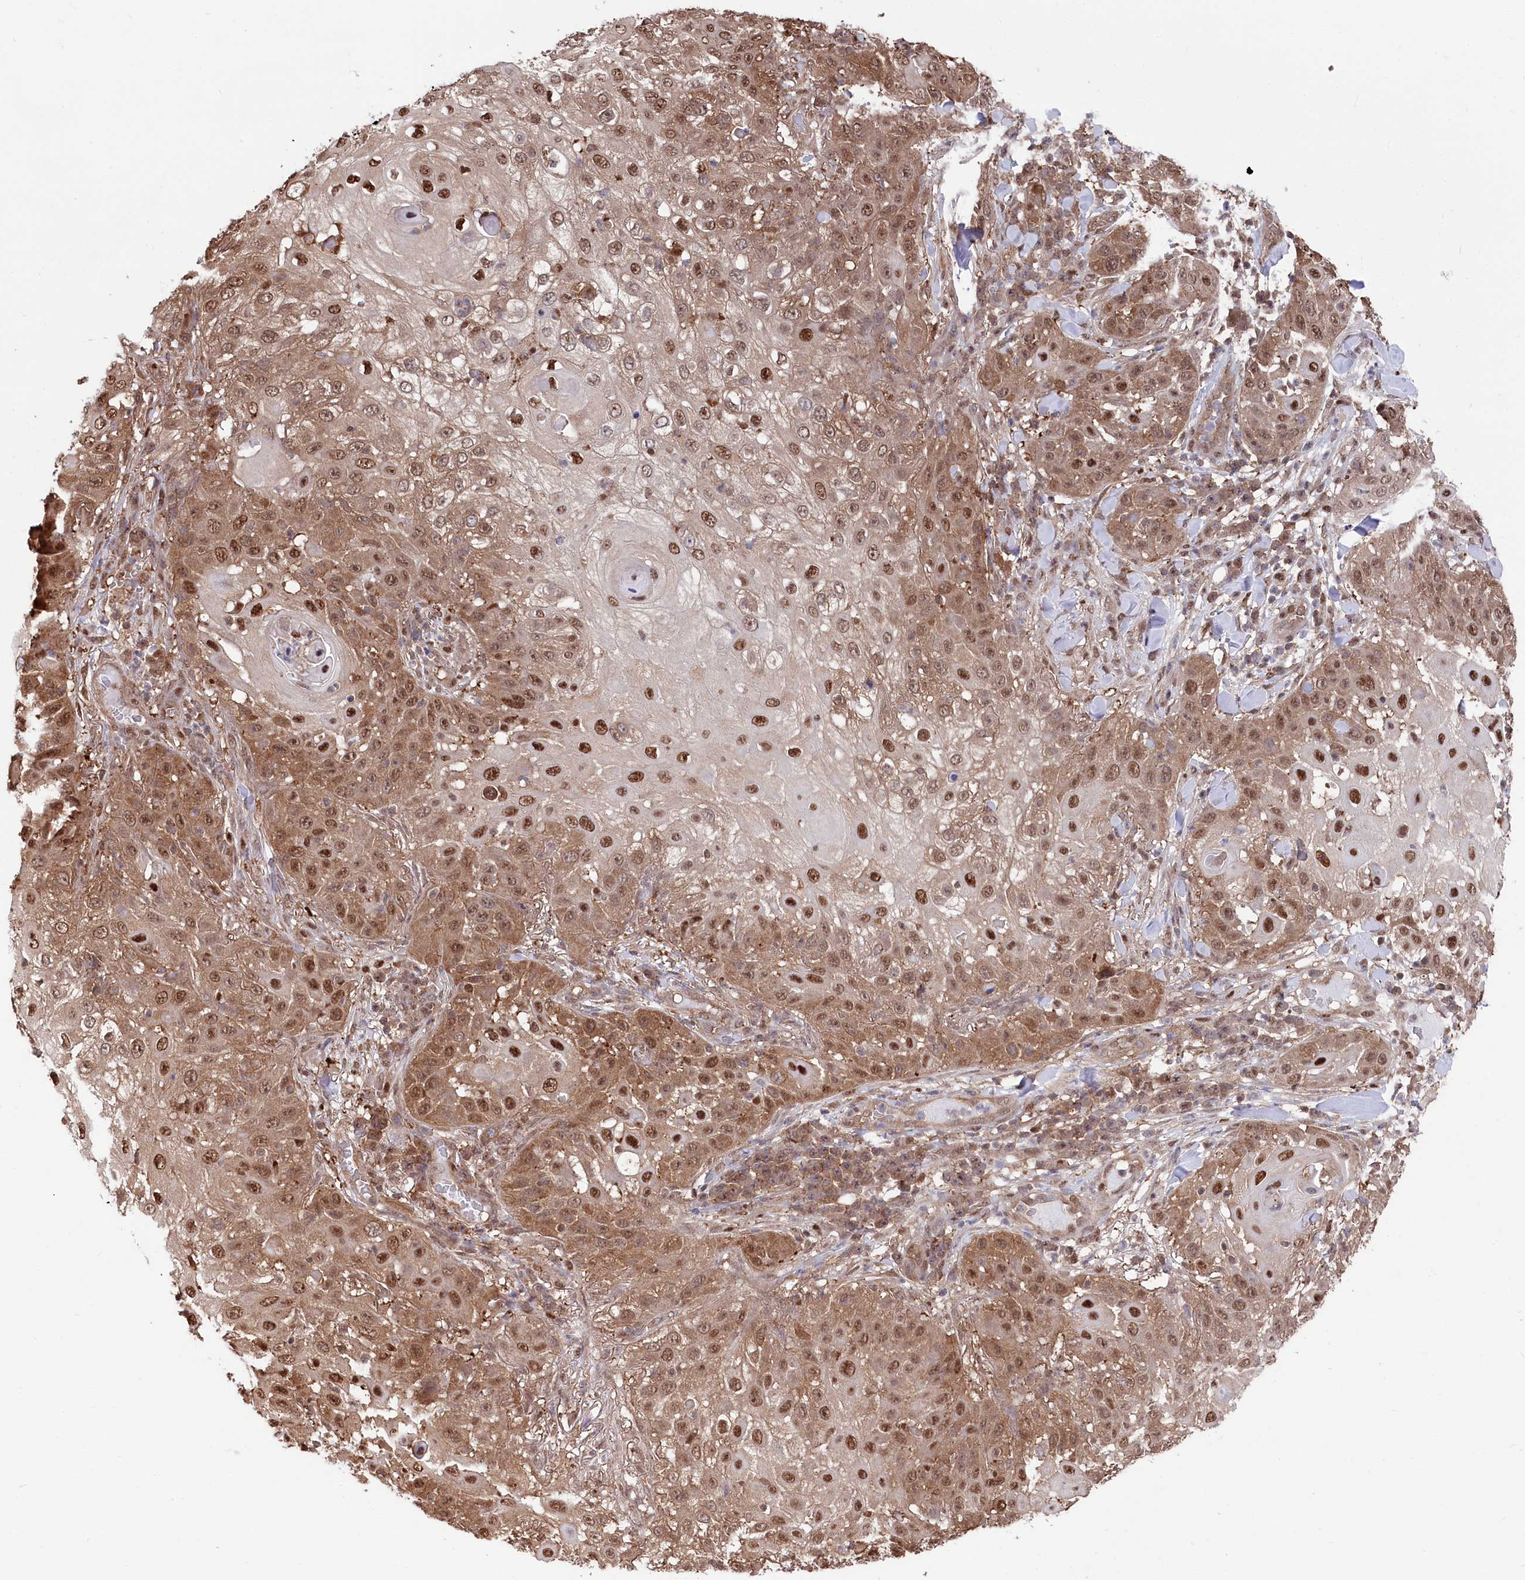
{"staining": {"intensity": "moderate", "quantity": ">75%", "location": "cytoplasmic/membranous,nuclear"}, "tissue": "skin cancer", "cell_type": "Tumor cells", "image_type": "cancer", "snomed": [{"axis": "morphology", "description": "Squamous cell carcinoma, NOS"}, {"axis": "topography", "description": "Skin"}], "caption": "Protein staining displays moderate cytoplasmic/membranous and nuclear staining in about >75% of tumor cells in skin squamous cell carcinoma. (brown staining indicates protein expression, while blue staining denotes nuclei).", "gene": "PSMA1", "patient": {"sex": "female", "age": 44}}